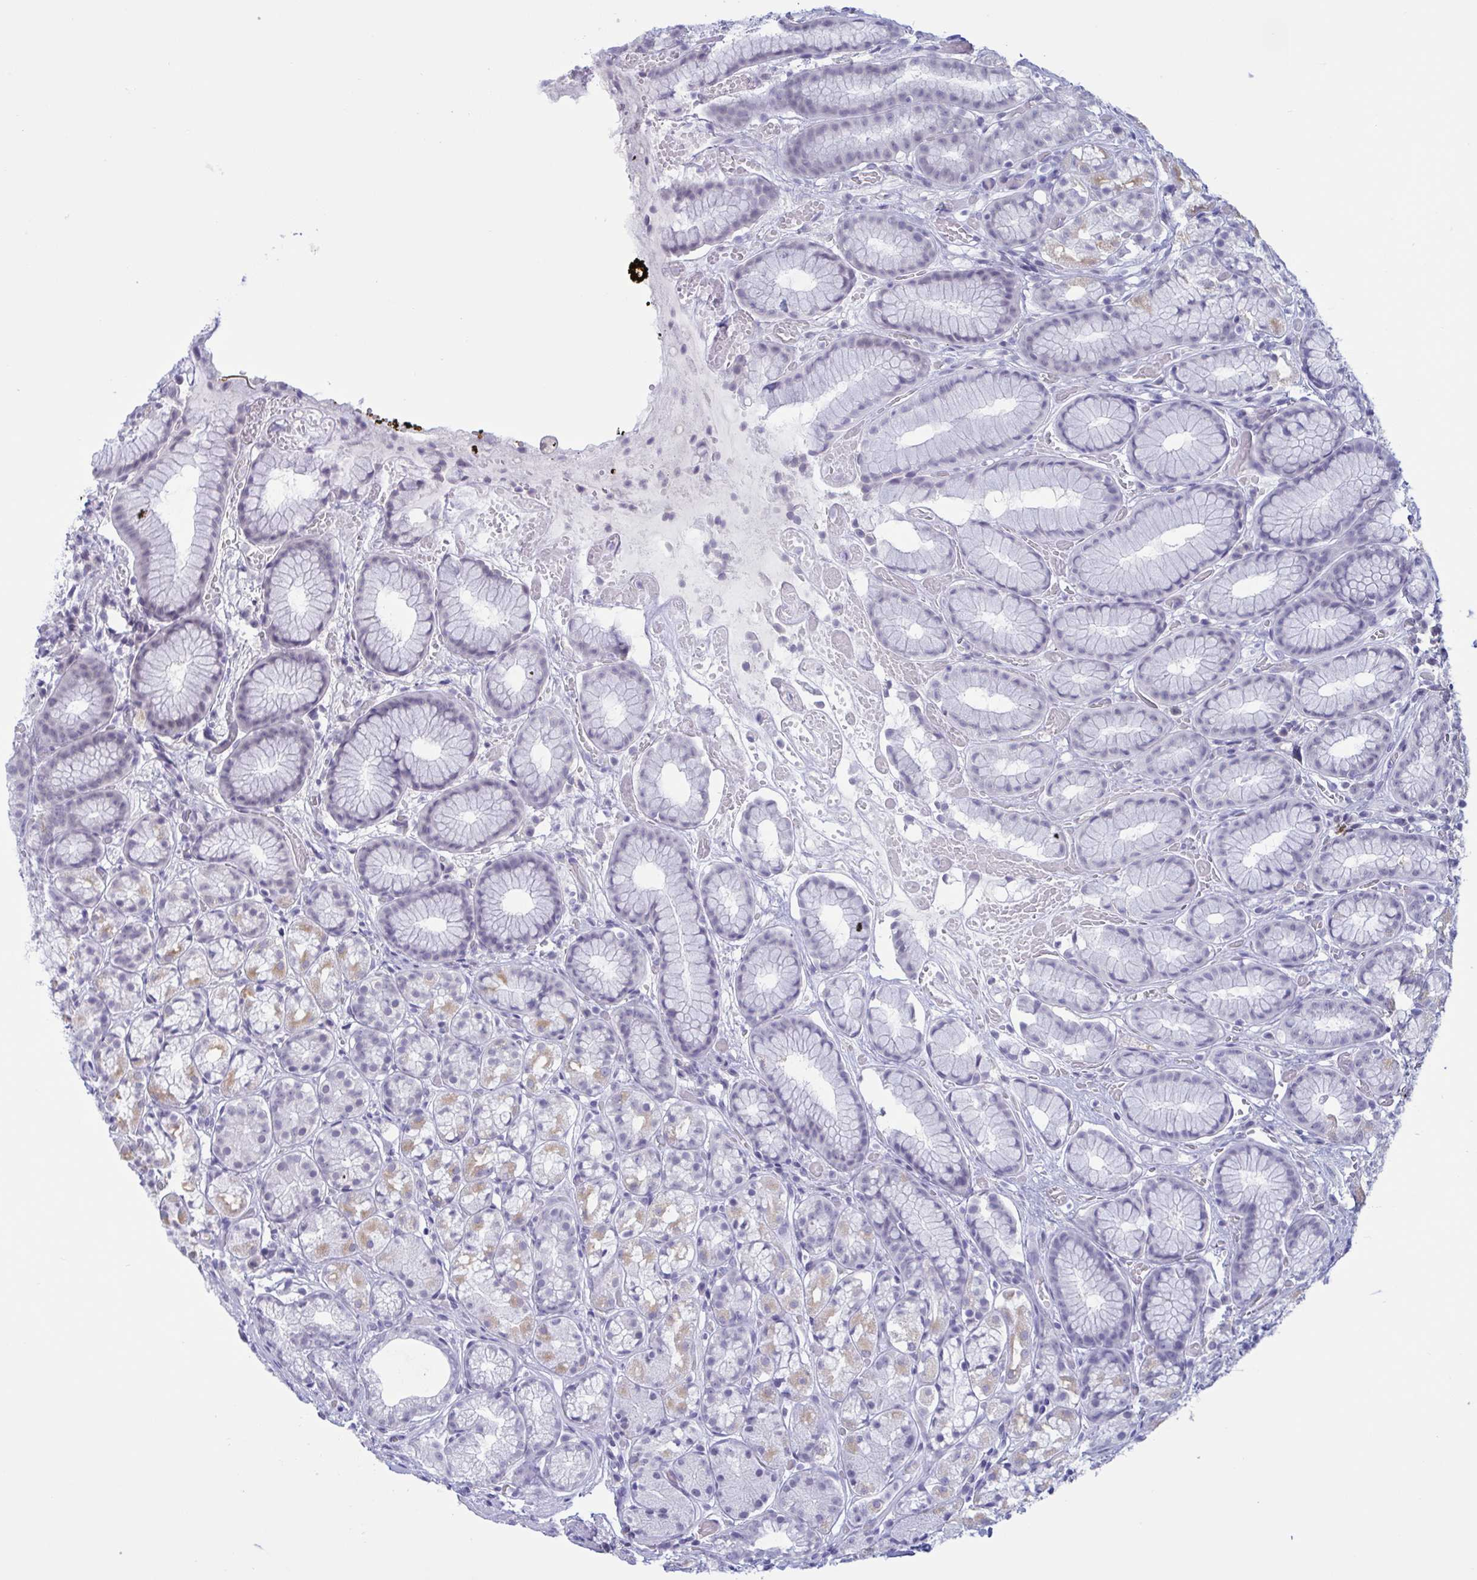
{"staining": {"intensity": "weak", "quantity": "<25%", "location": "cytoplasmic/membranous"}, "tissue": "stomach", "cell_type": "Glandular cells", "image_type": "normal", "snomed": [{"axis": "morphology", "description": "Normal tissue, NOS"}, {"axis": "topography", "description": "Smooth muscle"}, {"axis": "topography", "description": "Stomach"}], "caption": "There is no significant positivity in glandular cells of stomach. (Brightfield microscopy of DAB immunohistochemistry at high magnification).", "gene": "SERPINB13", "patient": {"sex": "male", "age": 70}}